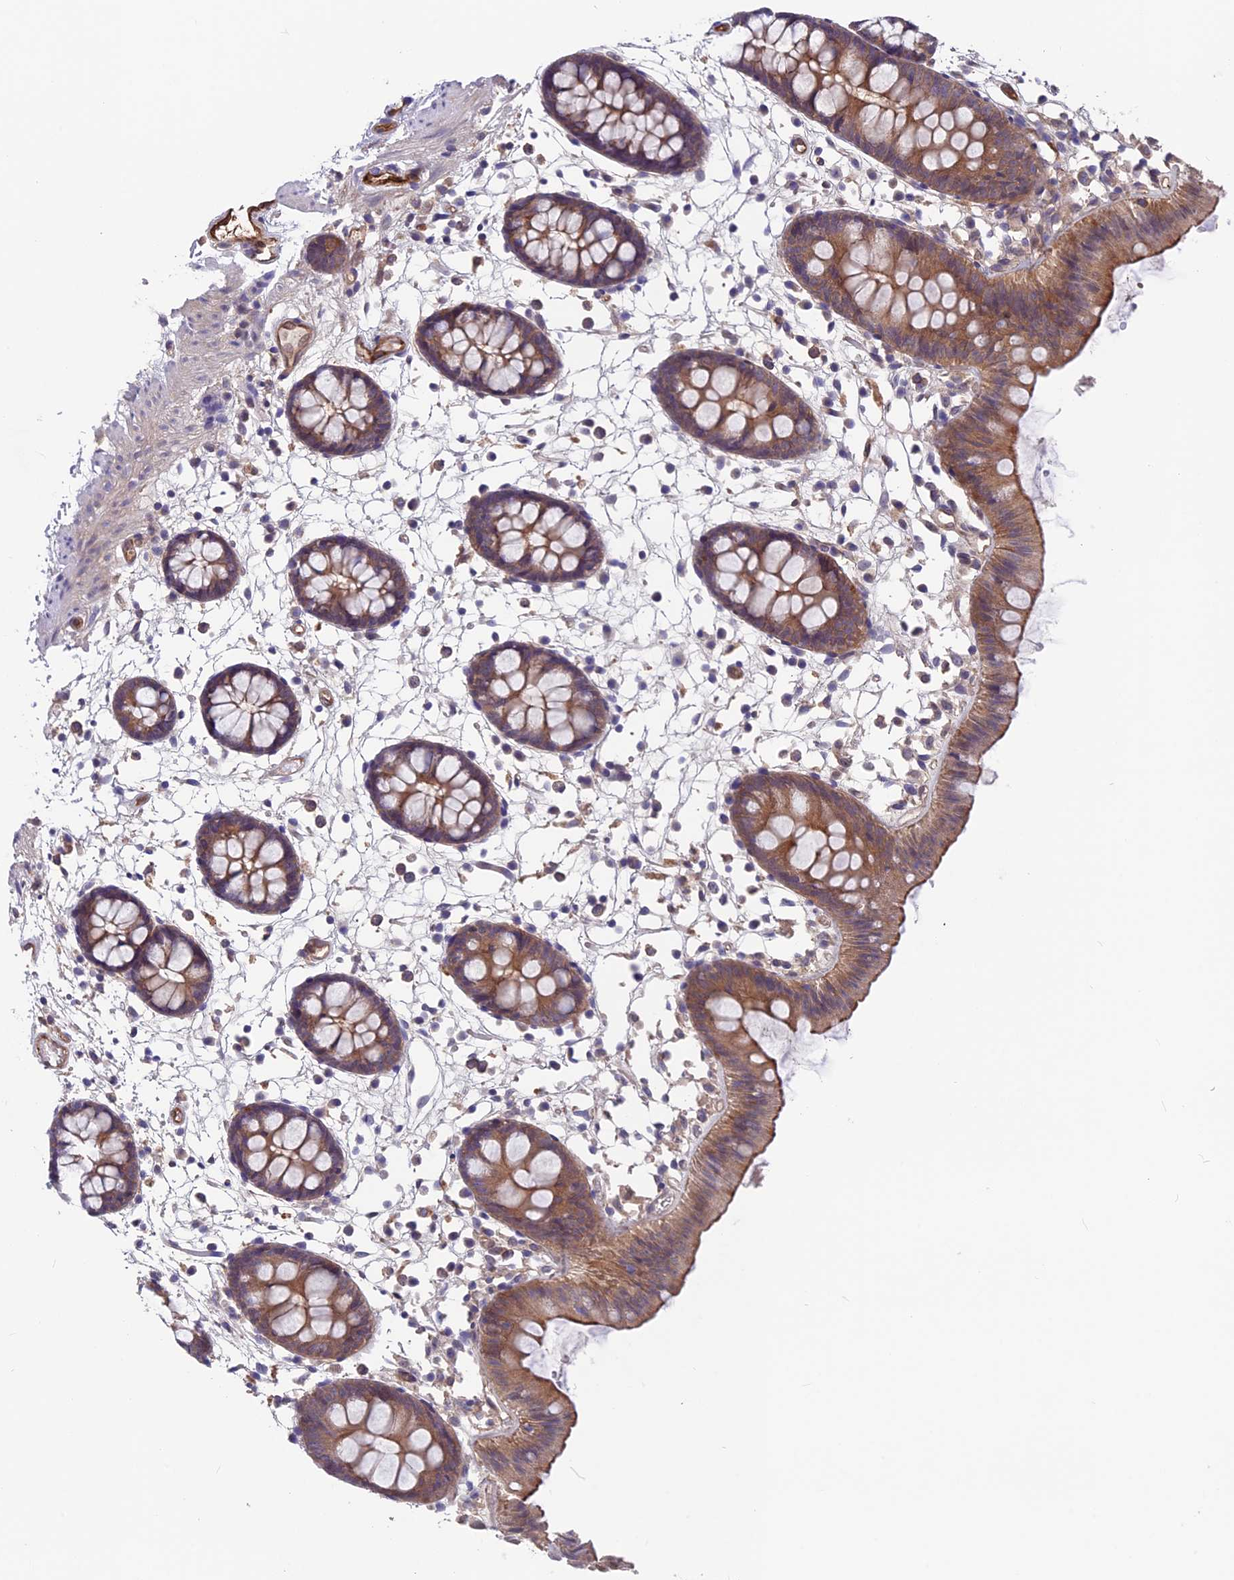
{"staining": {"intensity": "strong", "quantity": ">75%", "location": "cytoplasmic/membranous"}, "tissue": "colon", "cell_type": "Endothelial cells", "image_type": "normal", "snomed": [{"axis": "morphology", "description": "Normal tissue, NOS"}, {"axis": "topography", "description": "Colon"}], "caption": "Human colon stained for a protein (brown) reveals strong cytoplasmic/membranous positive positivity in approximately >75% of endothelial cells.", "gene": "MAST2", "patient": {"sex": "male", "age": 56}}